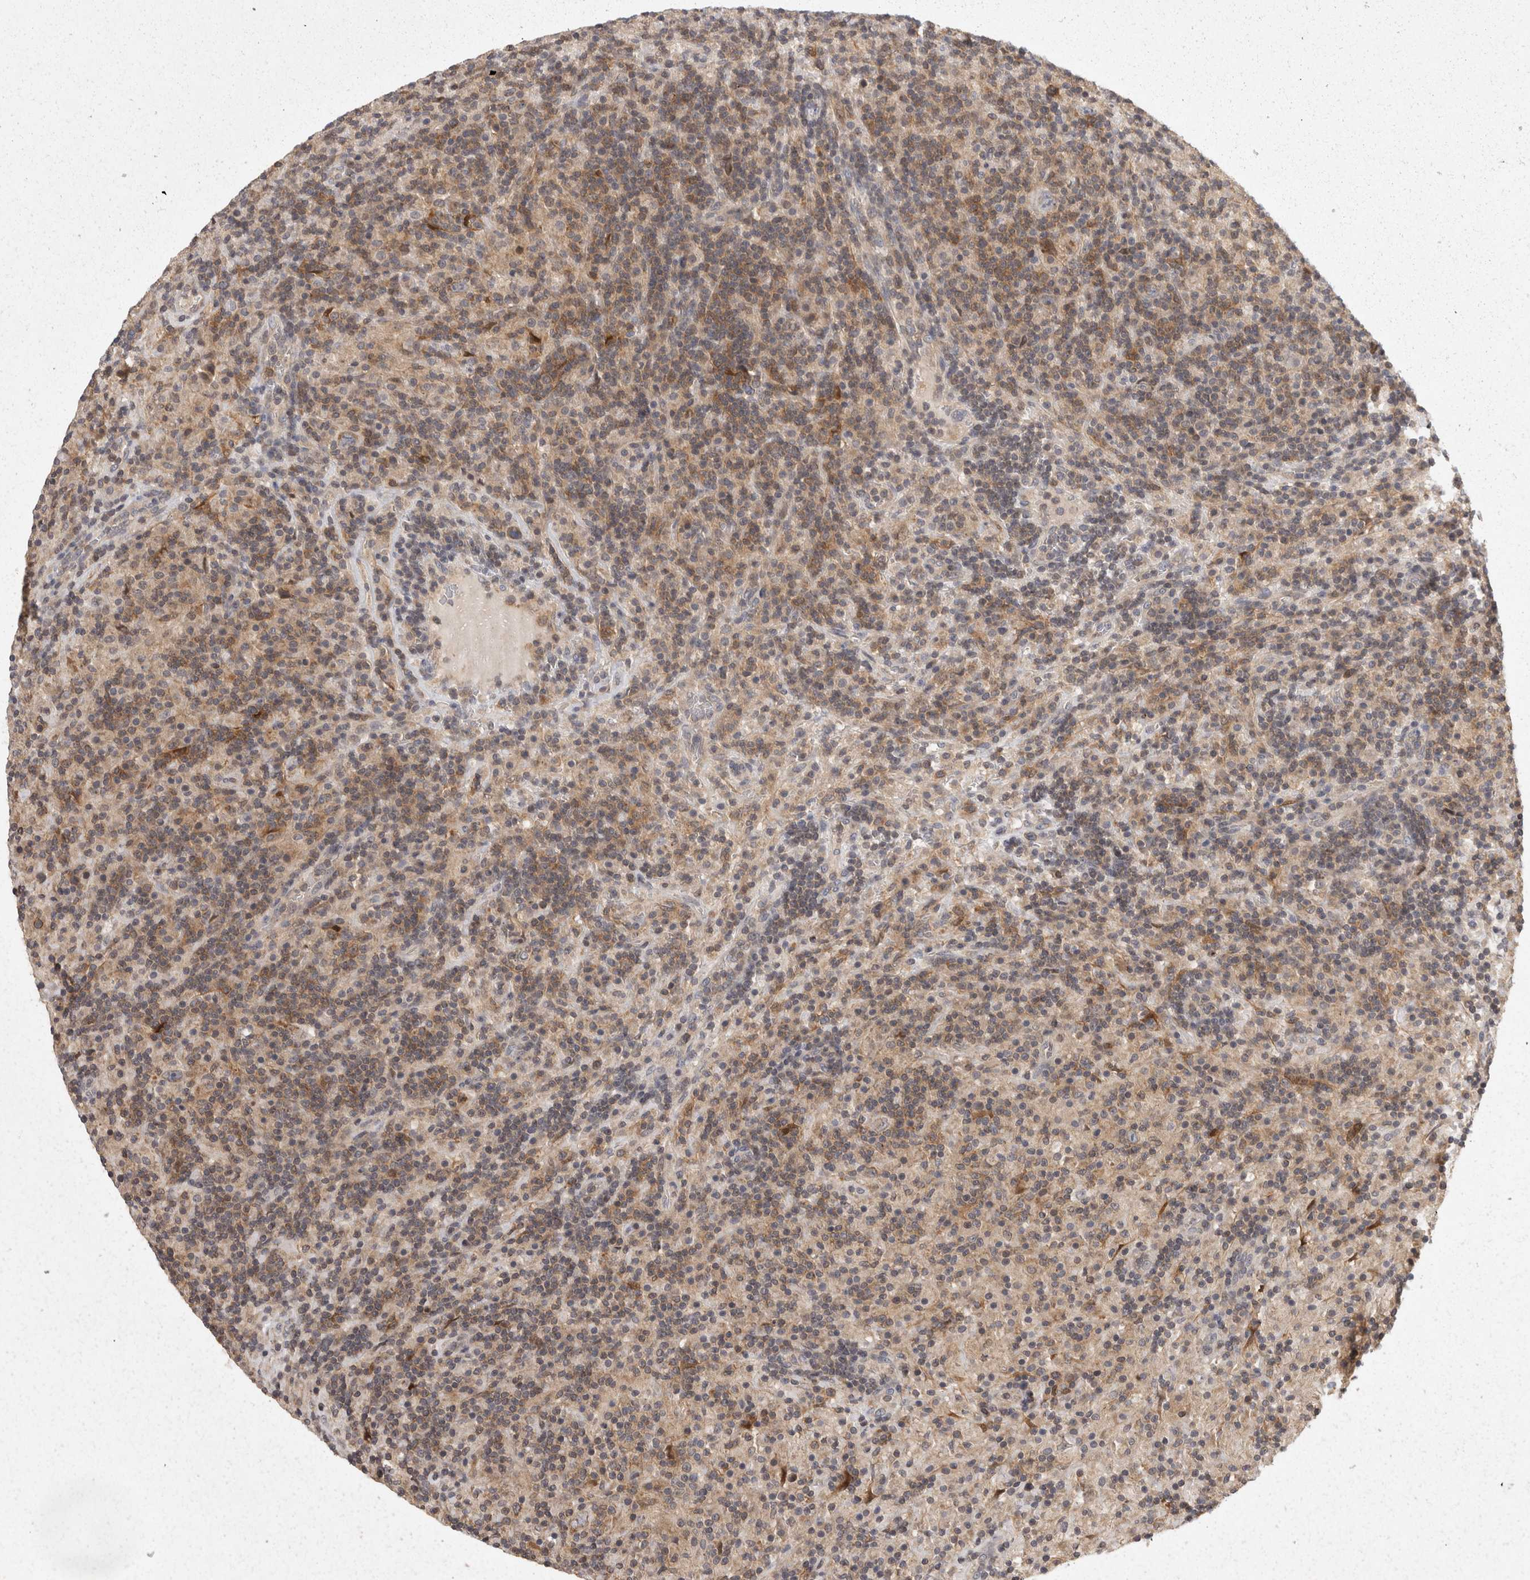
{"staining": {"intensity": "moderate", "quantity": "<25%", "location": "cytoplasmic/membranous"}, "tissue": "lymphoma", "cell_type": "Tumor cells", "image_type": "cancer", "snomed": [{"axis": "morphology", "description": "Hodgkin's disease, NOS"}, {"axis": "topography", "description": "Lymph node"}], "caption": "A high-resolution image shows immunohistochemistry (IHC) staining of Hodgkin's disease, which shows moderate cytoplasmic/membranous expression in about <25% of tumor cells.", "gene": "ACAT2", "patient": {"sex": "male", "age": 70}}